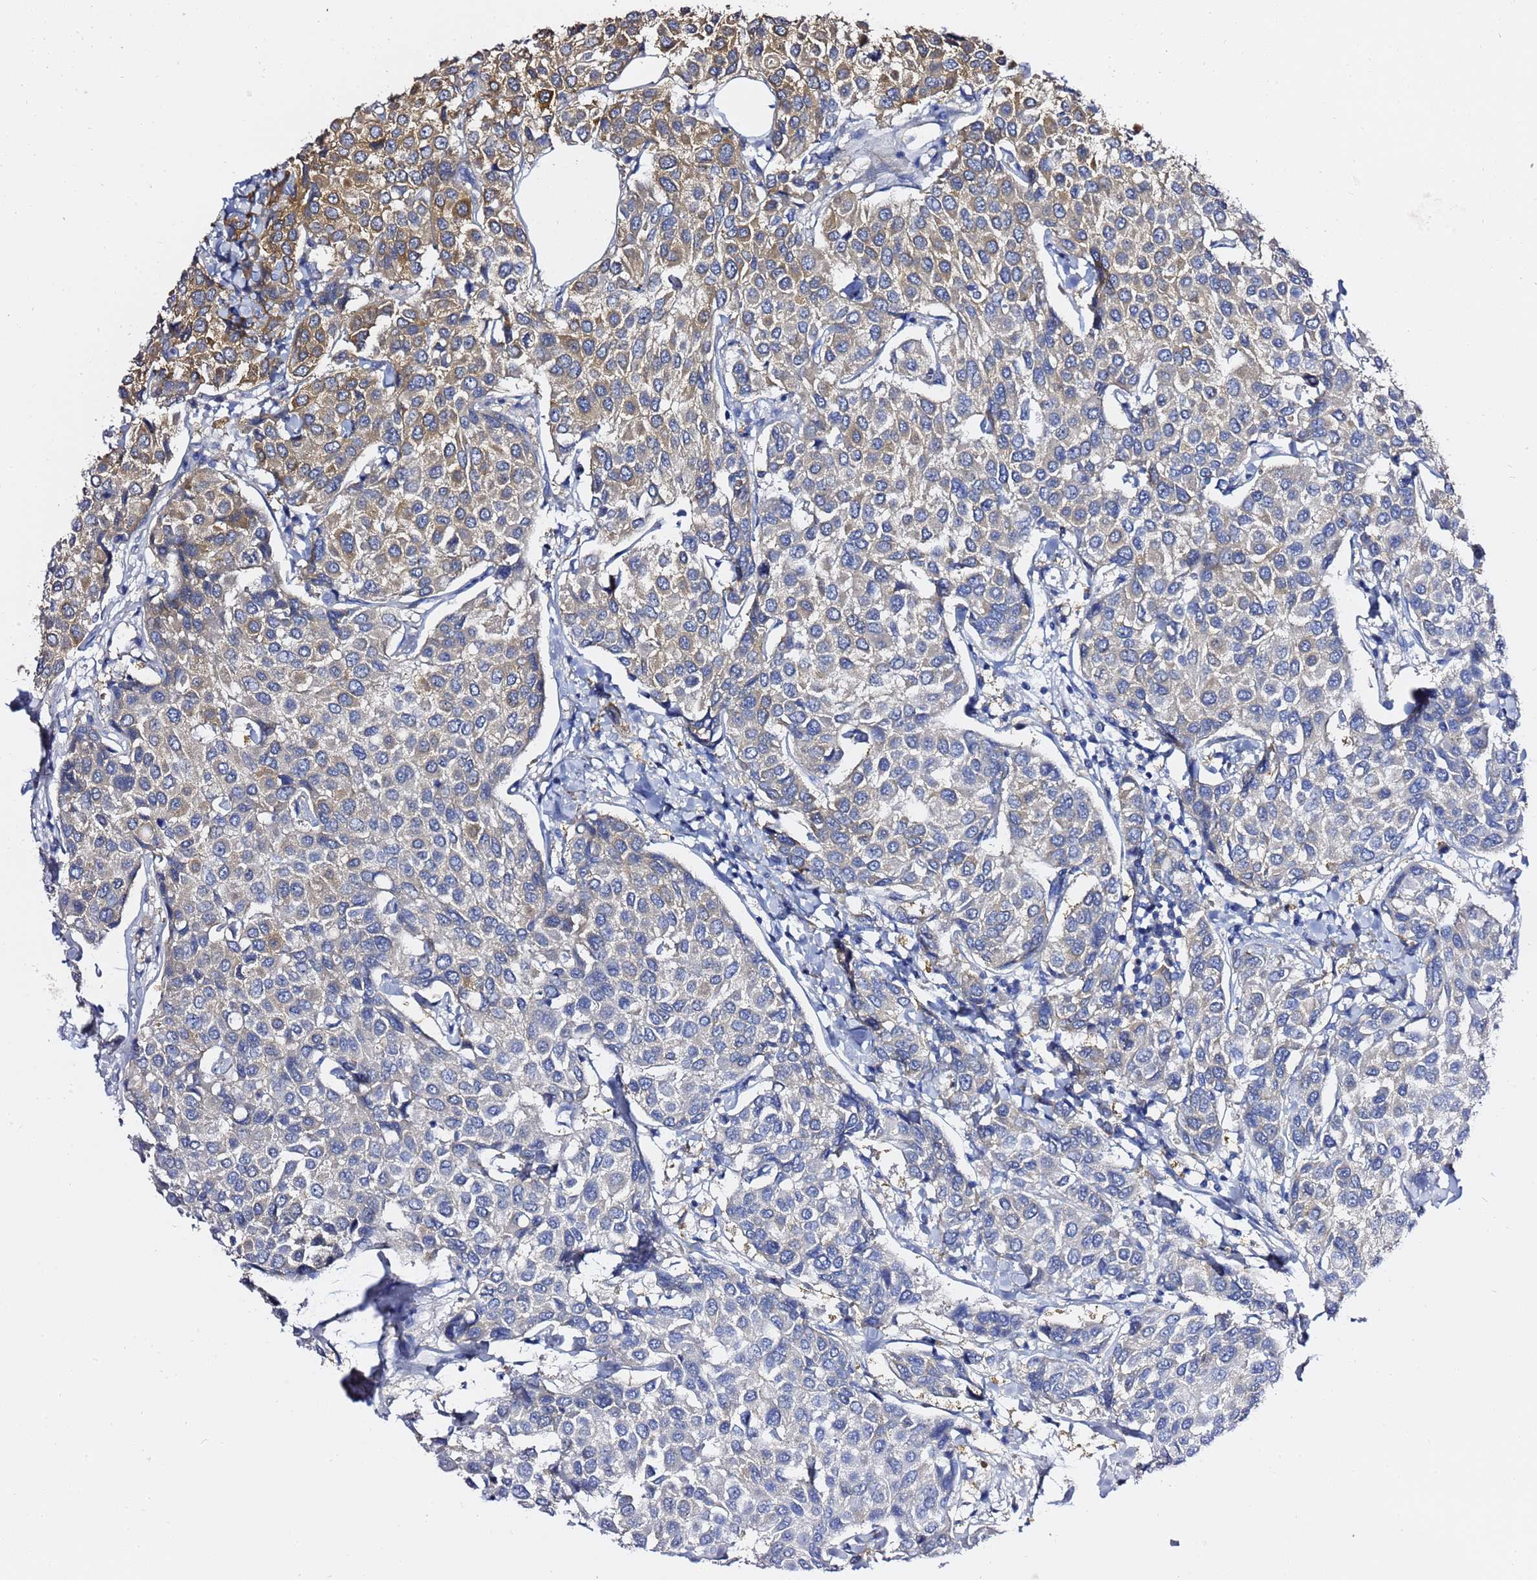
{"staining": {"intensity": "moderate", "quantity": "25%-75%", "location": "cytoplasmic/membranous"}, "tissue": "breast cancer", "cell_type": "Tumor cells", "image_type": "cancer", "snomed": [{"axis": "morphology", "description": "Duct carcinoma"}, {"axis": "topography", "description": "Breast"}], "caption": "Moderate cytoplasmic/membranous expression for a protein is present in about 25%-75% of tumor cells of breast cancer using immunohistochemistry.", "gene": "LENG1", "patient": {"sex": "female", "age": 55}}